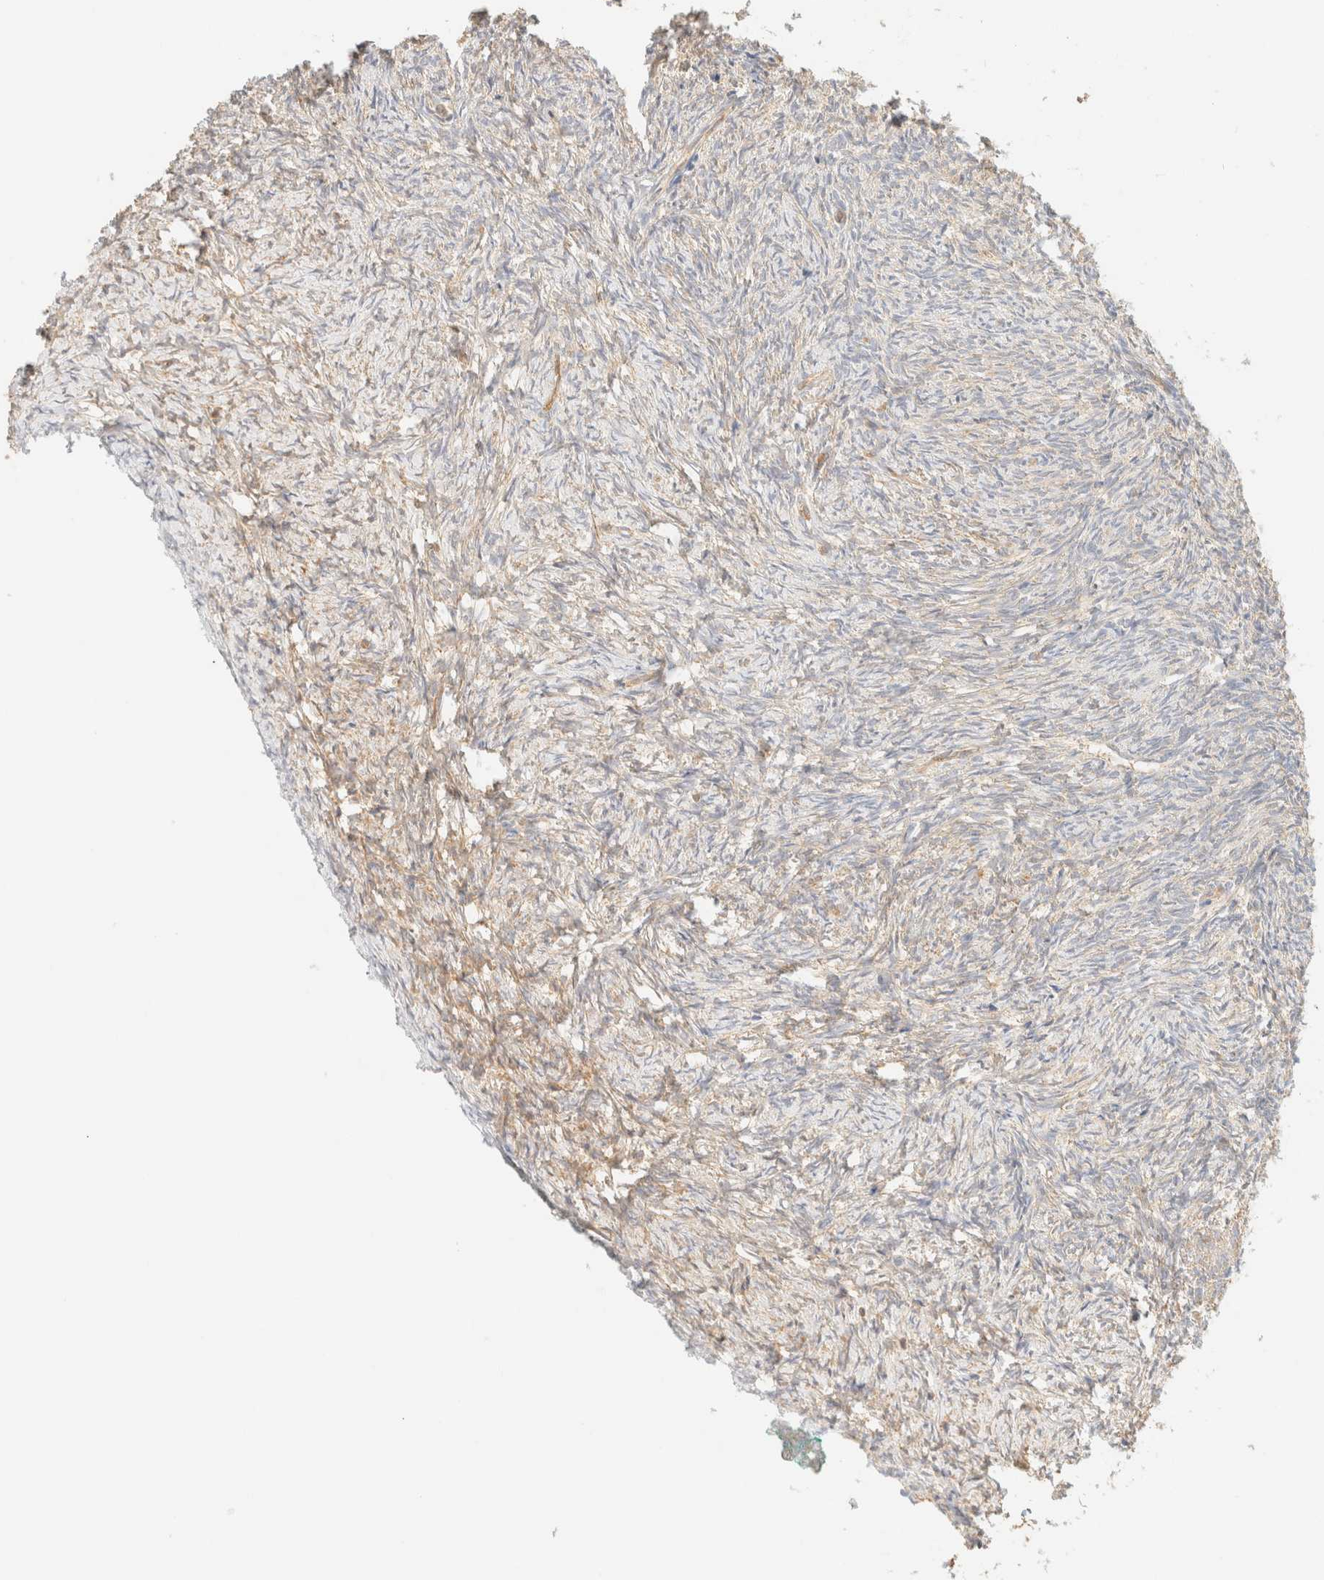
{"staining": {"intensity": "weak", "quantity": "25%-75%", "location": "cytoplasmic/membranous"}, "tissue": "ovary", "cell_type": "Follicle cells", "image_type": "normal", "snomed": [{"axis": "morphology", "description": "Normal tissue, NOS"}, {"axis": "topography", "description": "Ovary"}], "caption": "IHC (DAB) staining of unremarkable ovary demonstrates weak cytoplasmic/membranous protein staining in about 25%-75% of follicle cells.", "gene": "FHOD1", "patient": {"sex": "female", "age": 41}}